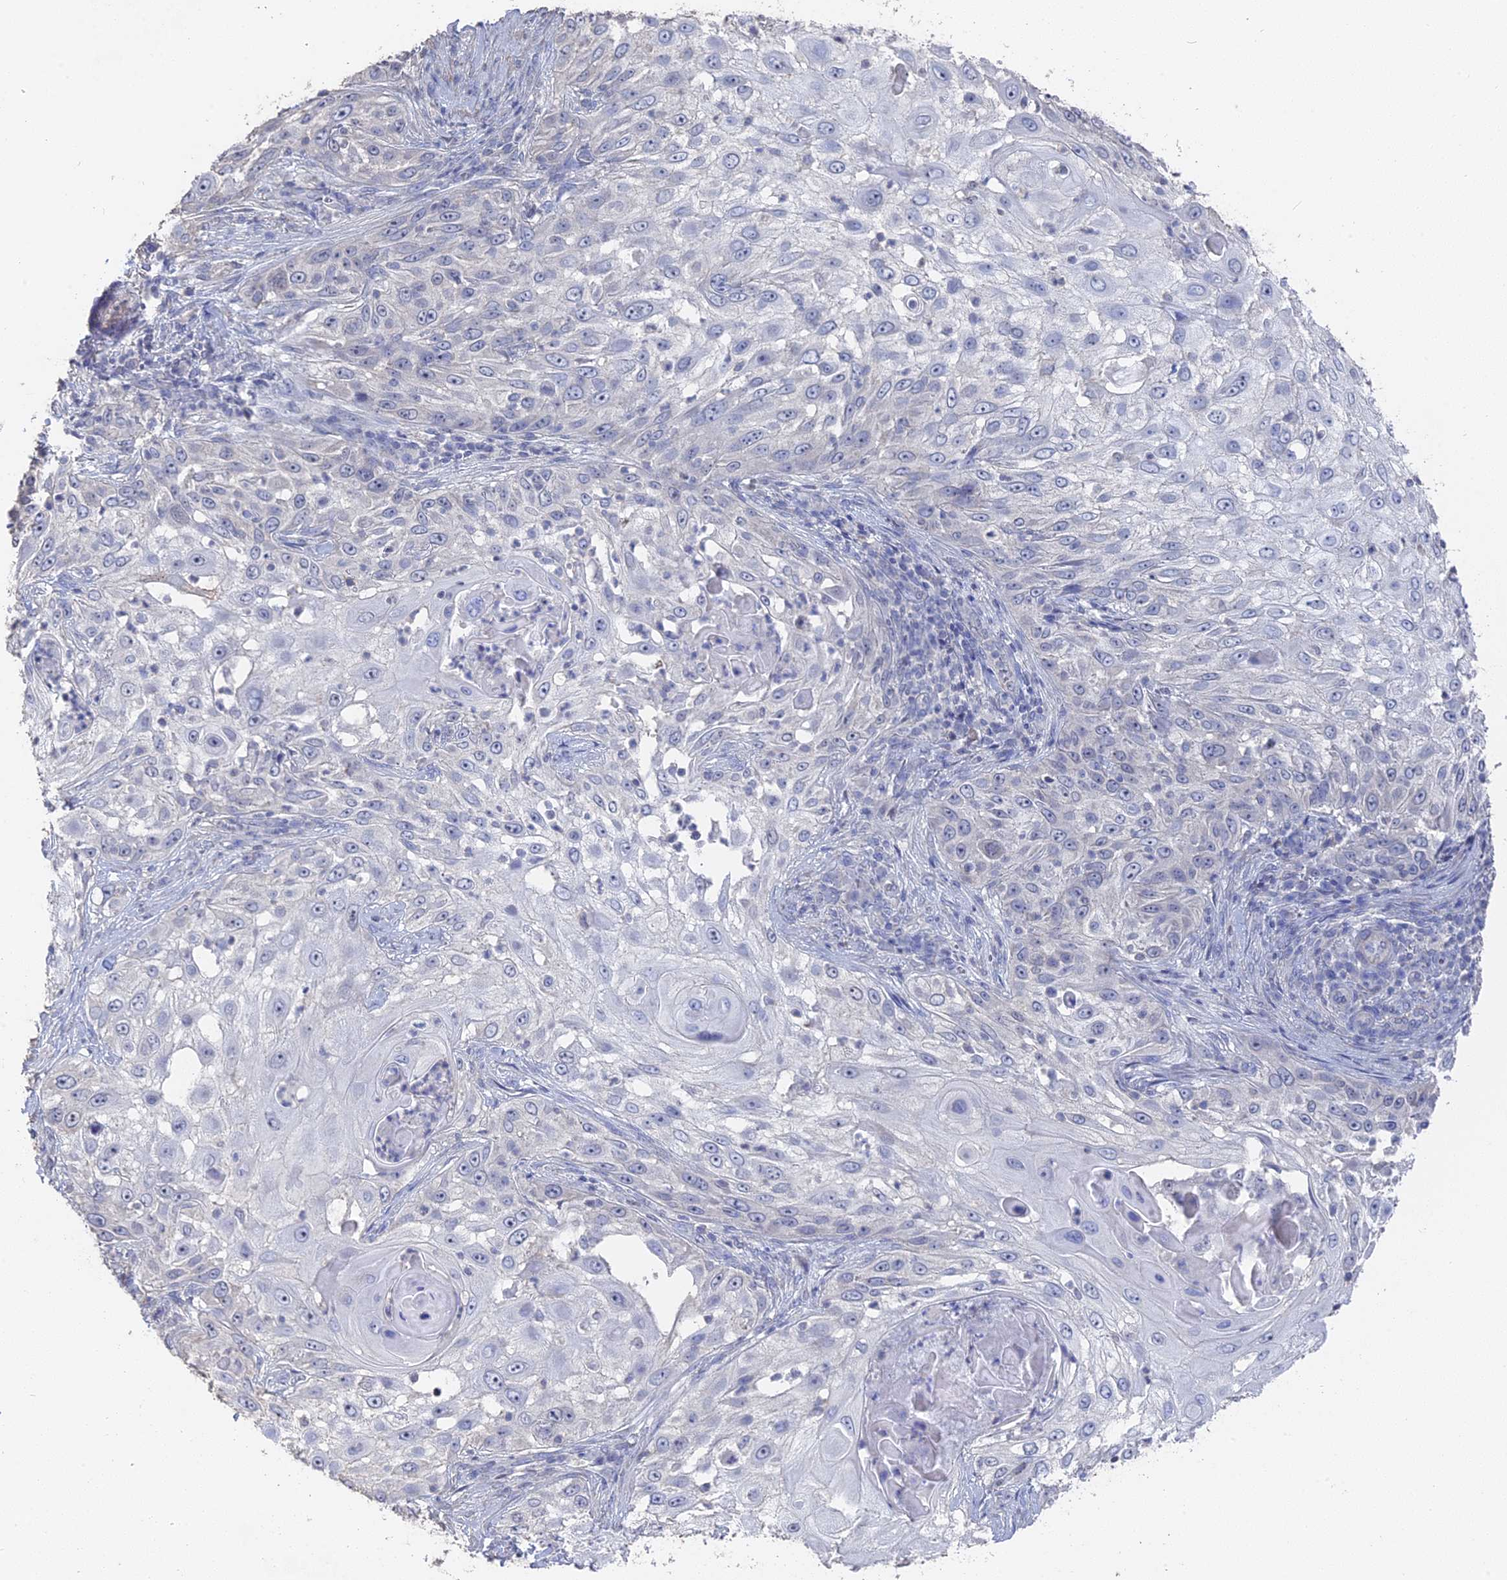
{"staining": {"intensity": "negative", "quantity": "none", "location": "none"}, "tissue": "skin cancer", "cell_type": "Tumor cells", "image_type": "cancer", "snomed": [{"axis": "morphology", "description": "Squamous cell carcinoma, NOS"}, {"axis": "topography", "description": "Skin"}], "caption": "An immunohistochemistry image of skin cancer is shown. There is no staining in tumor cells of skin cancer.", "gene": "SEMG2", "patient": {"sex": "female", "age": 44}}